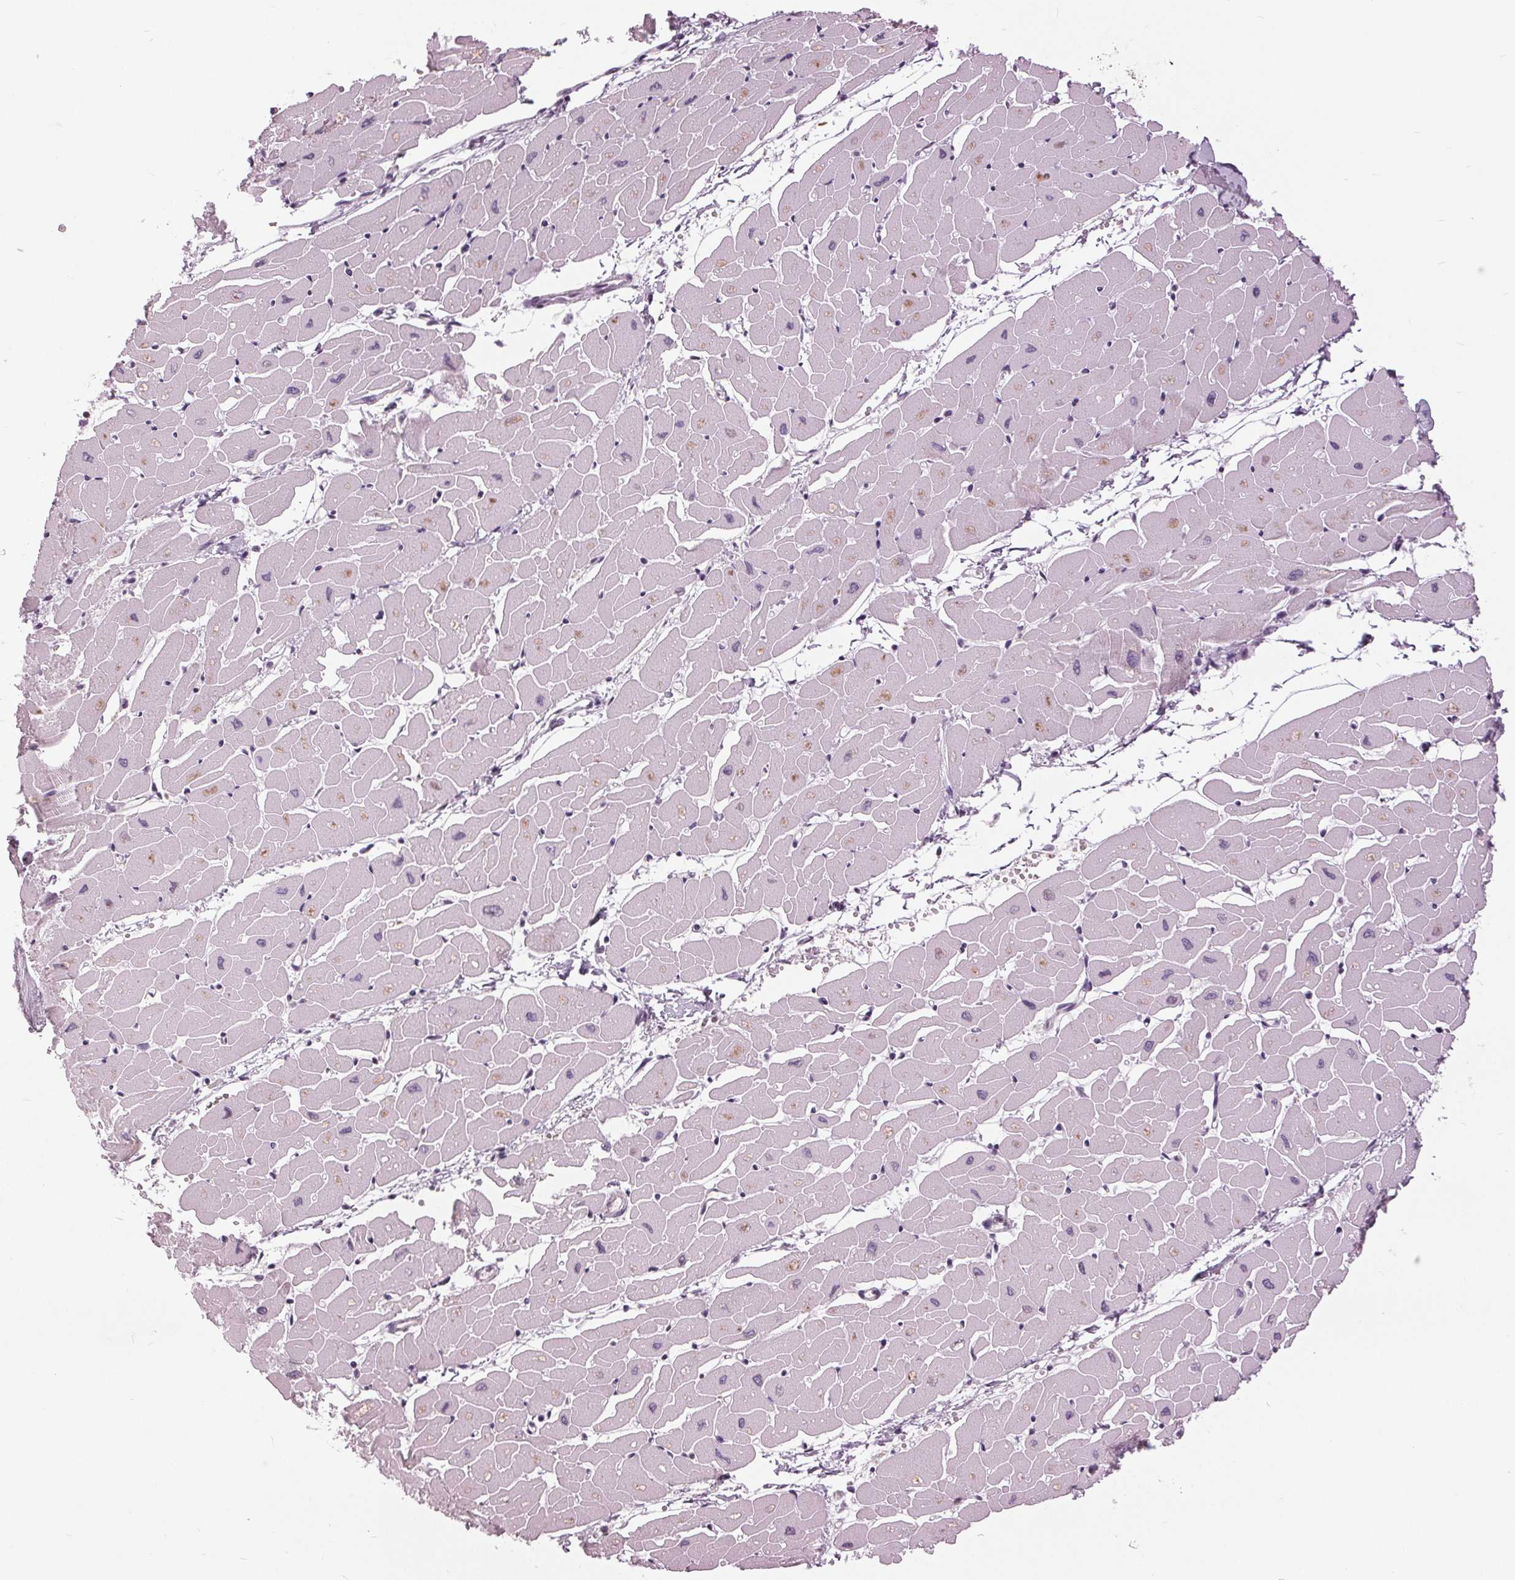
{"staining": {"intensity": "negative", "quantity": "none", "location": "none"}, "tissue": "heart muscle", "cell_type": "Cardiomyocytes", "image_type": "normal", "snomed": [{"axis": "morphology", "description": "Normal tissue, NOS"}, {"axis": "topography", "description": "Heart"}], "caption": "This is an IHC image of normal heart muscle. There is no staining in cardiomyocytes.", "gene": "SLC9A4", "patient": {"sex": "male", "age": 57}}